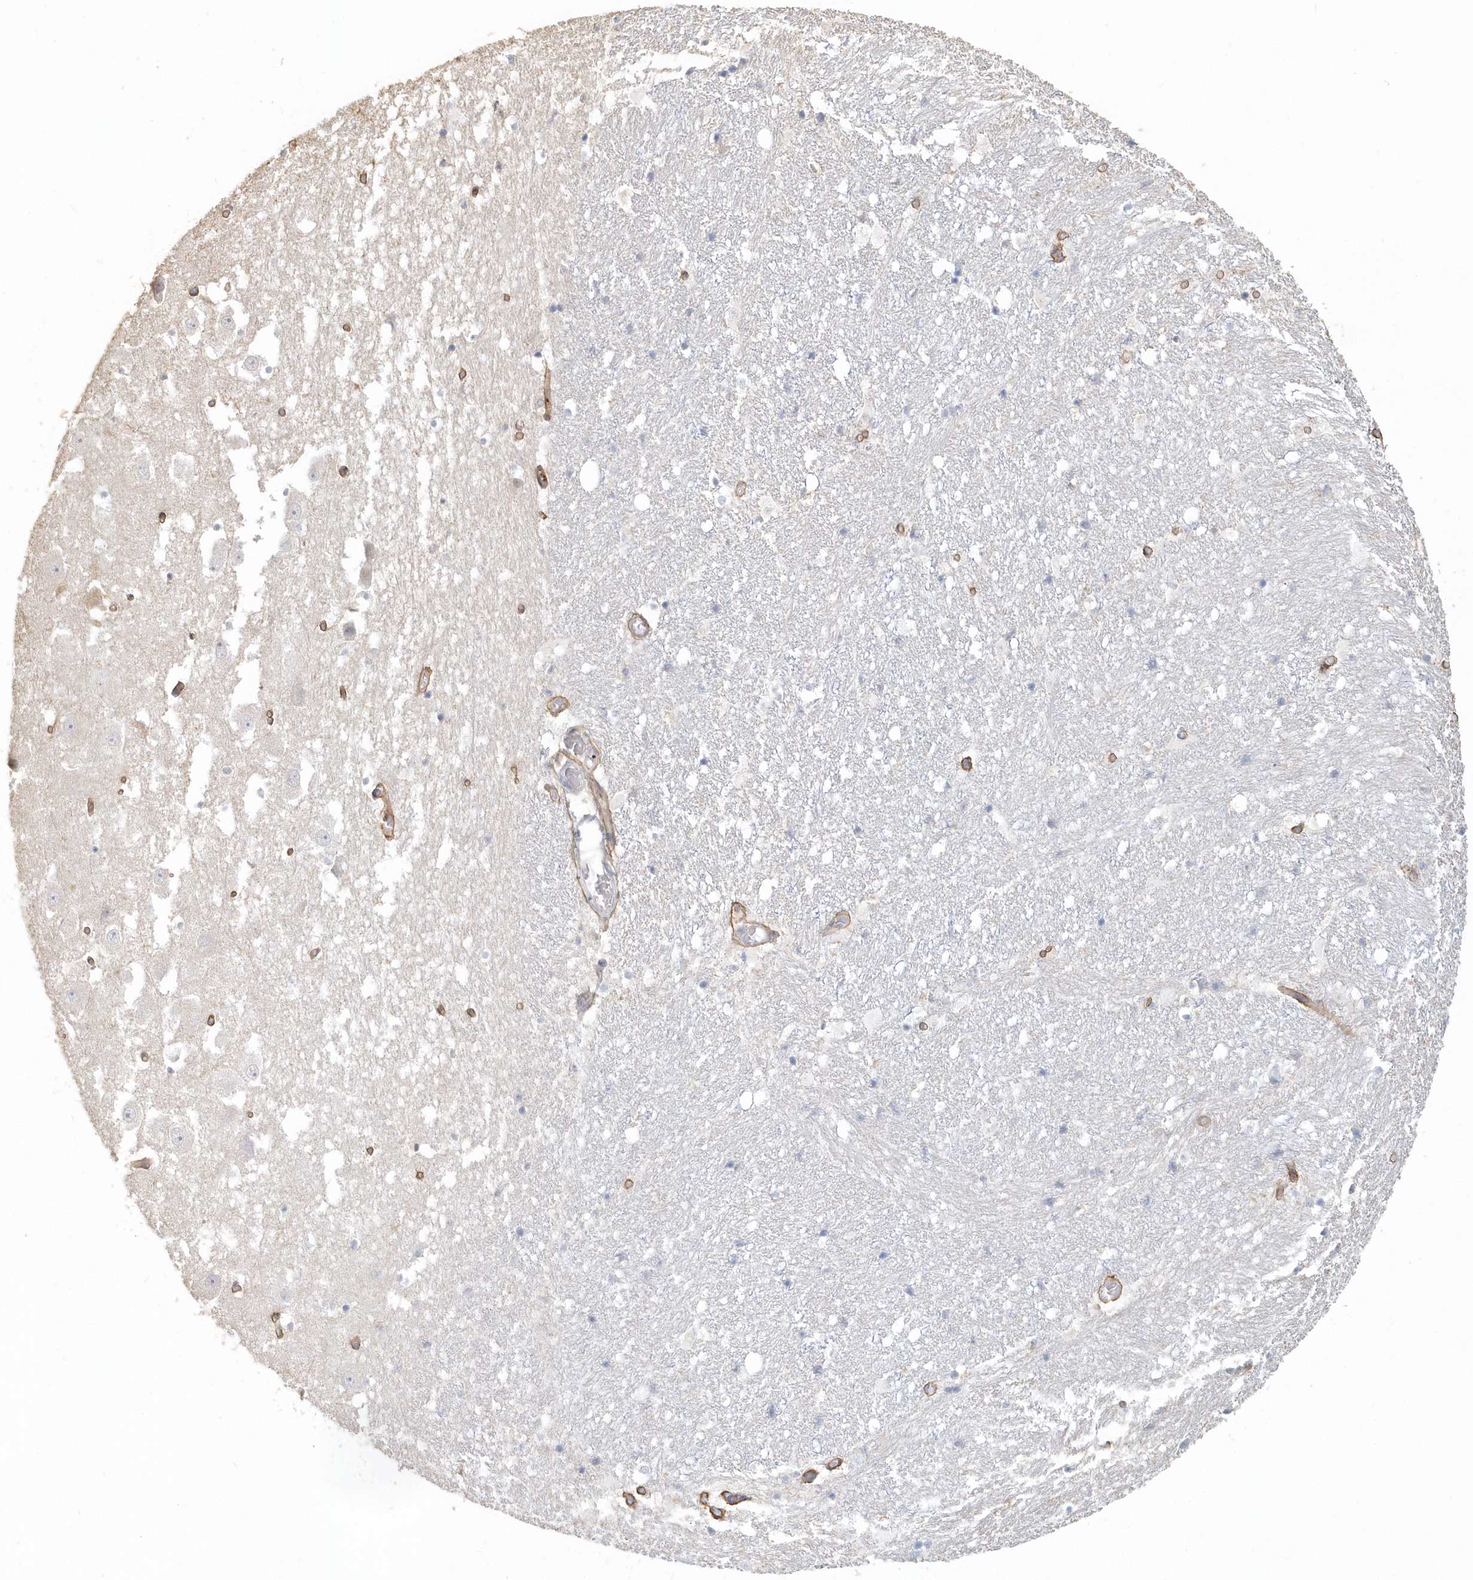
{"staining": {"intensity": "negative", "quantity": "none", "location": "none"}, "tissue": "hippocampus", "cell_type": "Glial cells", "image_type": "normal", "snomed": [{"axis": "morphology", "description": "Normal tissue, NOS"}, {"axis": "topography", "description": "Hippocampus"}], "caption": "This micrograph is of unremarkable hippocampus stained with IHC to label a protein in brown with the nuclei are counter-stained blue. There is no staining in glial cells. (Immunohistochemistry (ihc), brightfield microscopy, high magnification).", "gene": "MMRN1", "patient": {"sex": "female", "age": 52}}